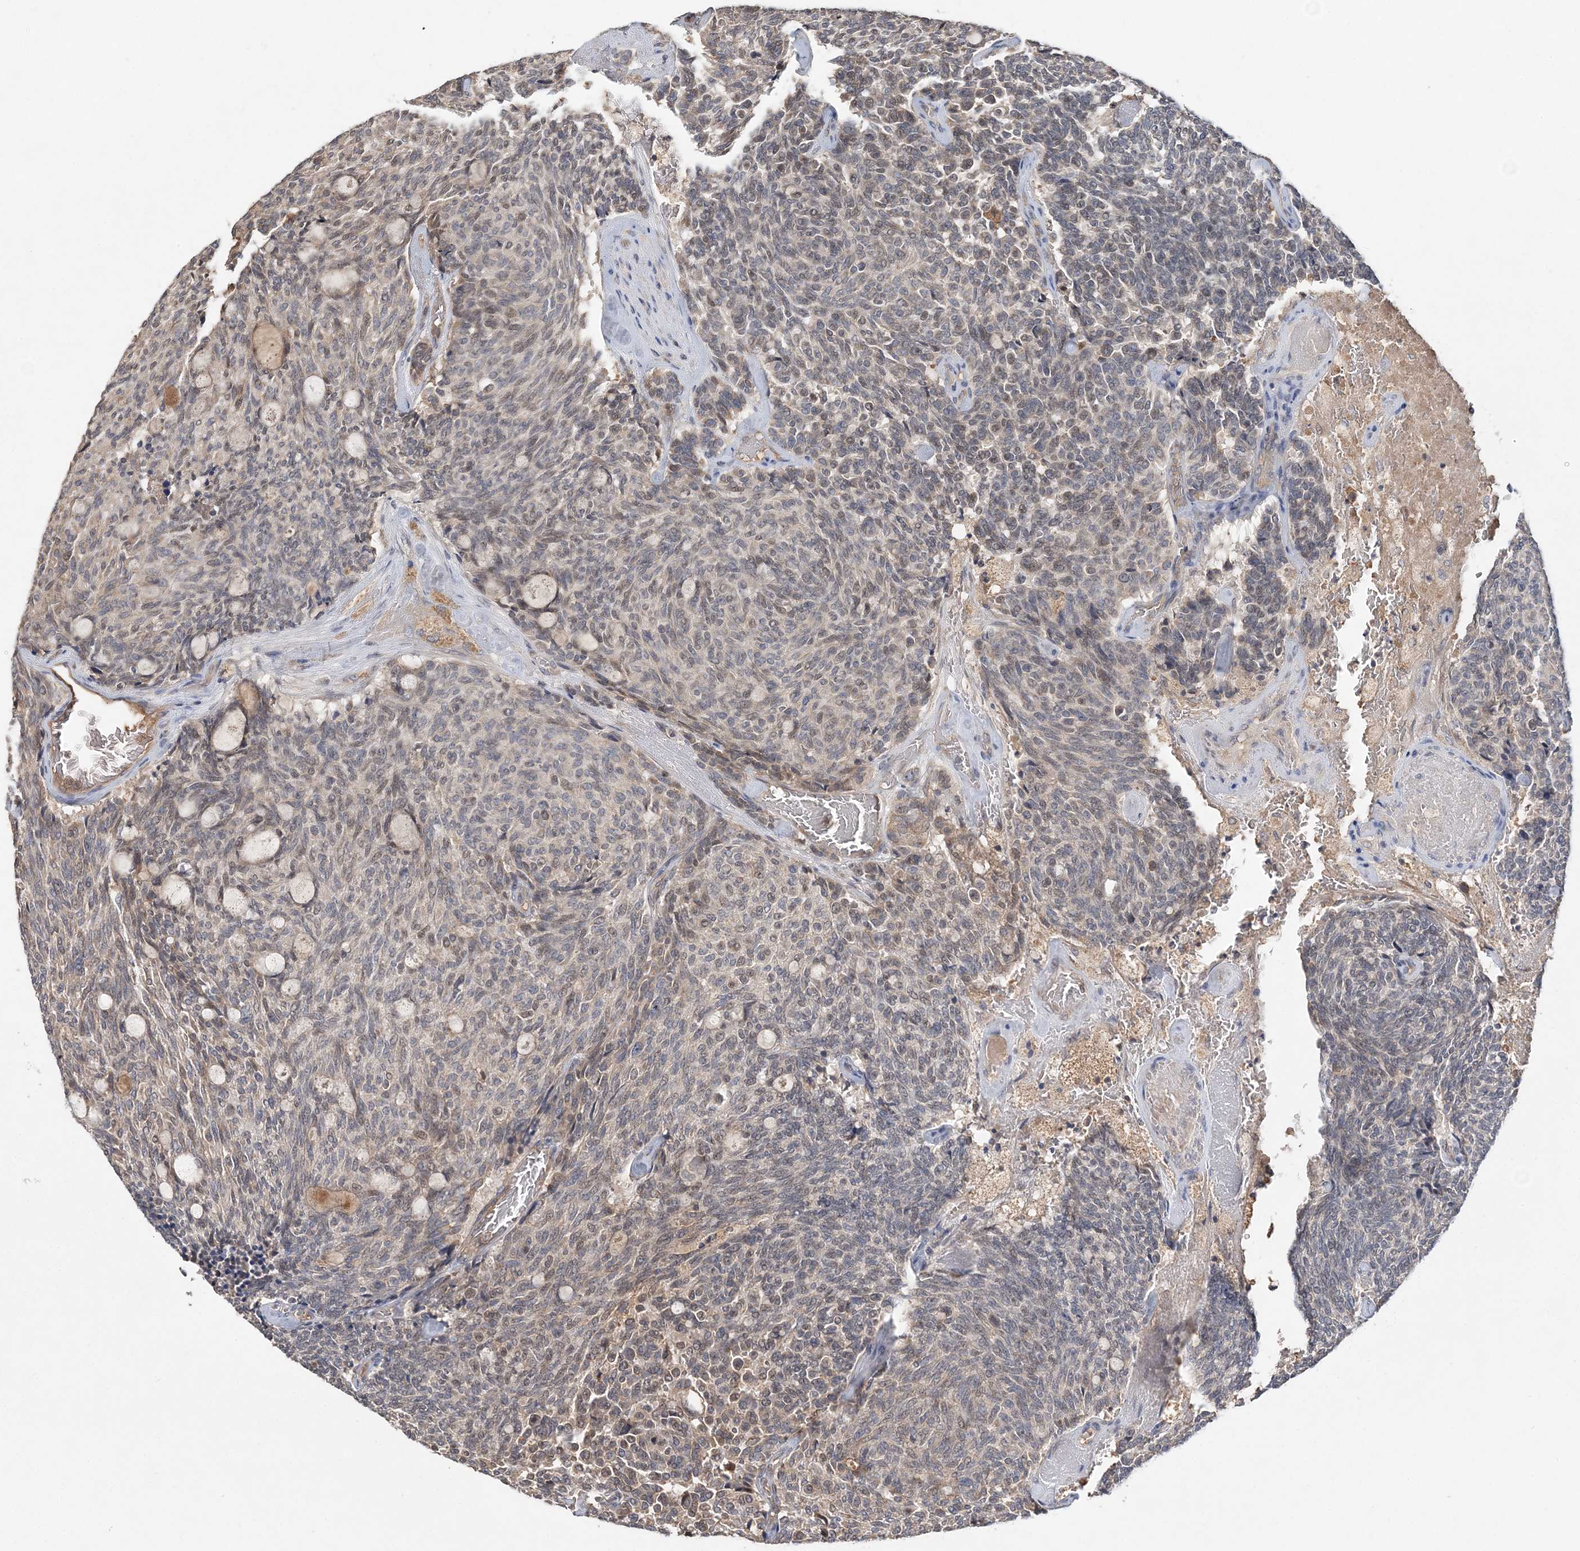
{"staining": {"intensity": "weak", "quantity": "<25%", "location": "nuclear"}, "tissue": "carcinoid", "cell_type": "Tumor cells", "image_type": "cancer", "snomed": [{"axis": "morphology", "description": "Carcinoid, malignant, NOS"}, {"axis": "topography", "description": "Pancreas"}], "caption": "This is an immunohistochemistry (IHC) micrograph of malignant carcinoid. There is no positivity in tumor cells.", "gene": "SYCP3", "patient": {"sex": "female", "age": 54}}